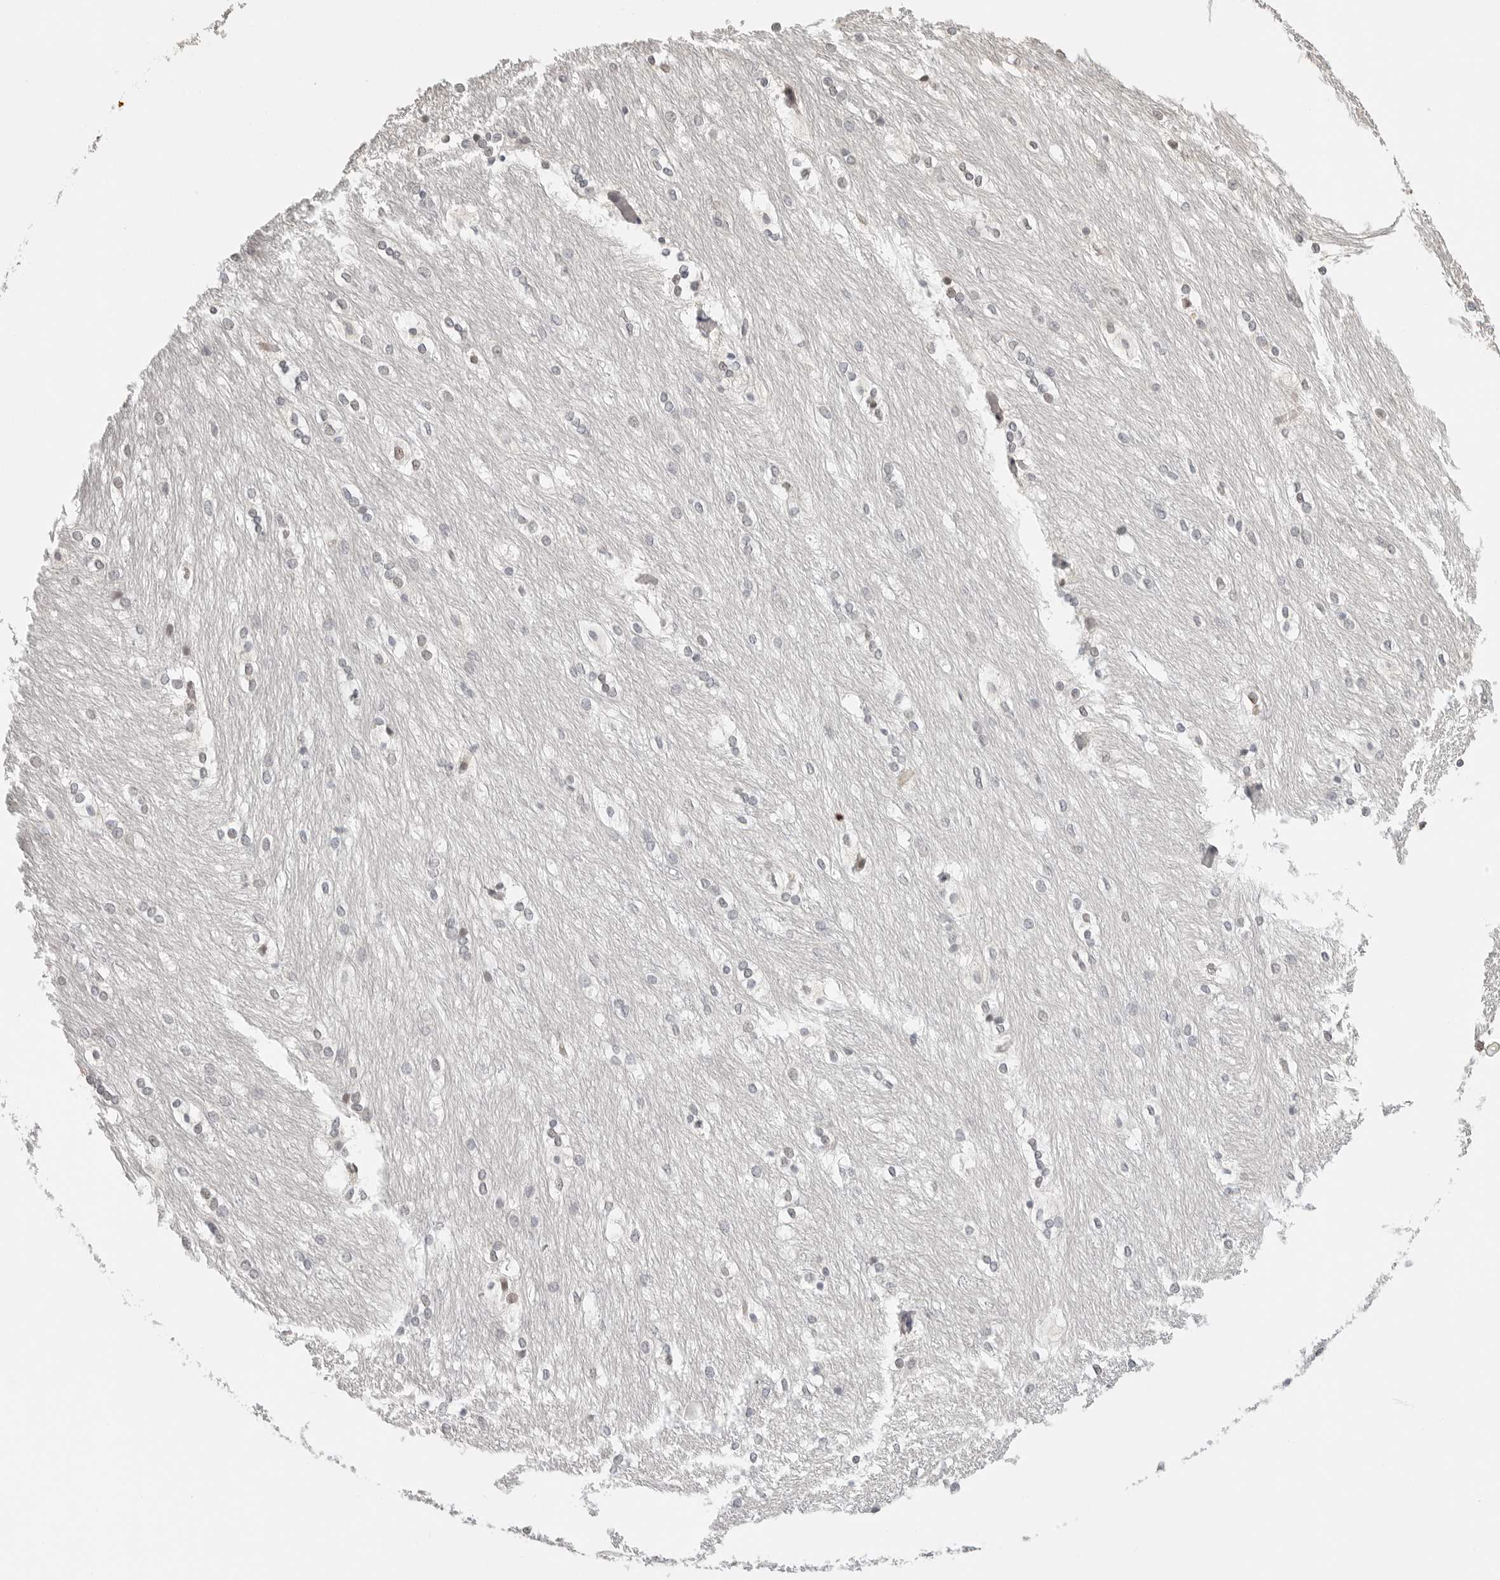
{"staining": {"intensity": "negative", "quantity": "none", "location": "none"}, "tissue": "caudate", "cell_type": "Glial cells", "image_type": "normal", "snomed": [{"axis": "morphology", "description": "Normal tissue, NOS"}, {"axis": "topography", "description": "Lateral ventricle wall"}], "caption": "Immunohistochemical staining of normal caudate exhibits no significant positivity in glial cells. (DAB immunohistochemistry (IHC) visualized using brightfield microscopy, high magnification).", "gene": "TSEN2", "patient": {"sex": "female", "age": 19}}